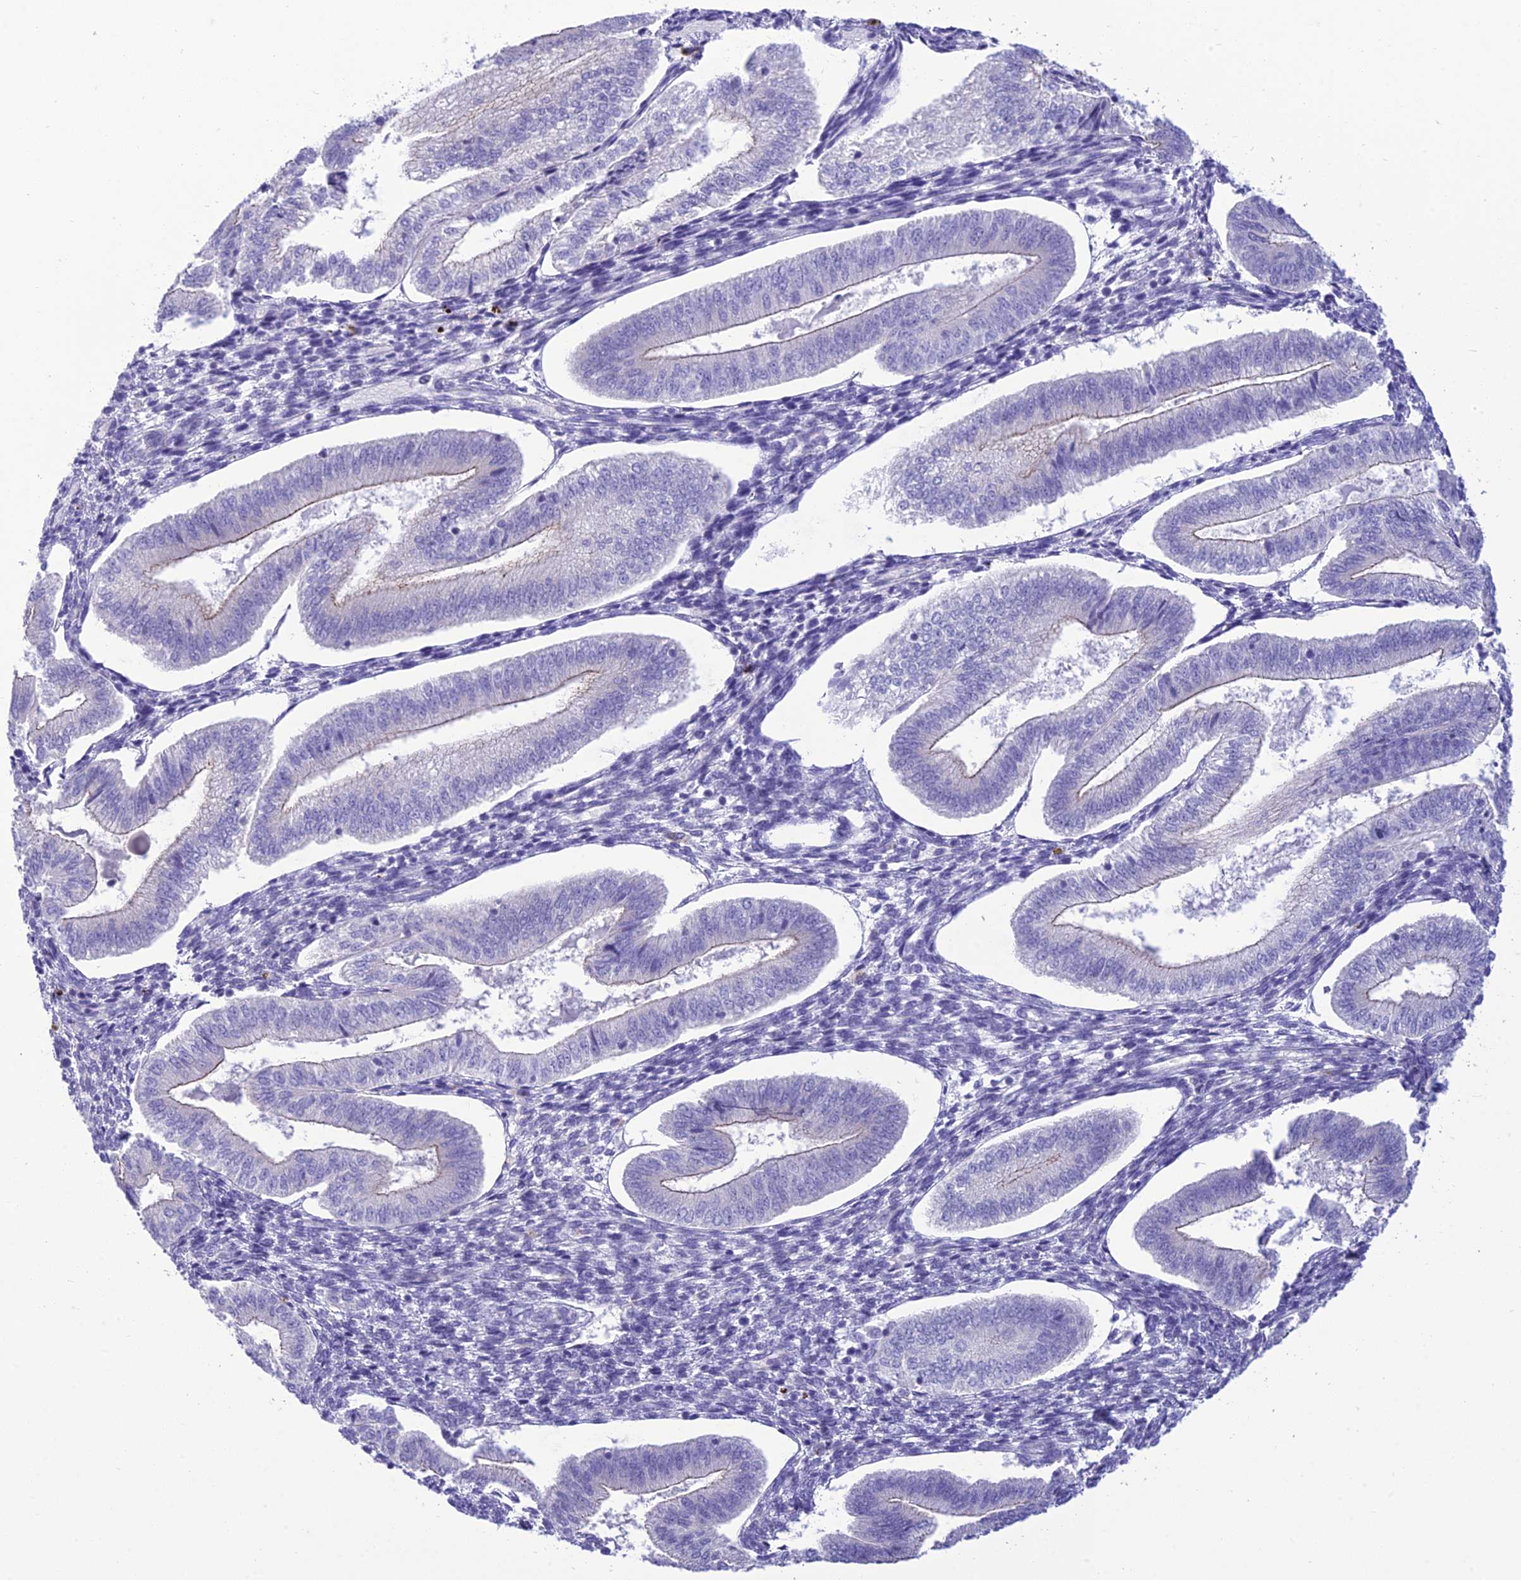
{"staining": {"intensity": "negative", "quantity": "none", "location": "none"}, "tissue": "endometrium", "cell_type": "Cells in endometrial stroma", "image_type": "normal", "snomed": [{"axis": "morphology", "description": "Normal tissue, NOS"}, {"axis": "topography", "description": "Endometrium"}], "caption": "Immunohistochemistry of normal endometrium demonstrates no positivity in cells in endometrial stroma. Nuclei are stained in blue.", "gene": "DHDH", "patient": {"sex": "female", "age": 34}}